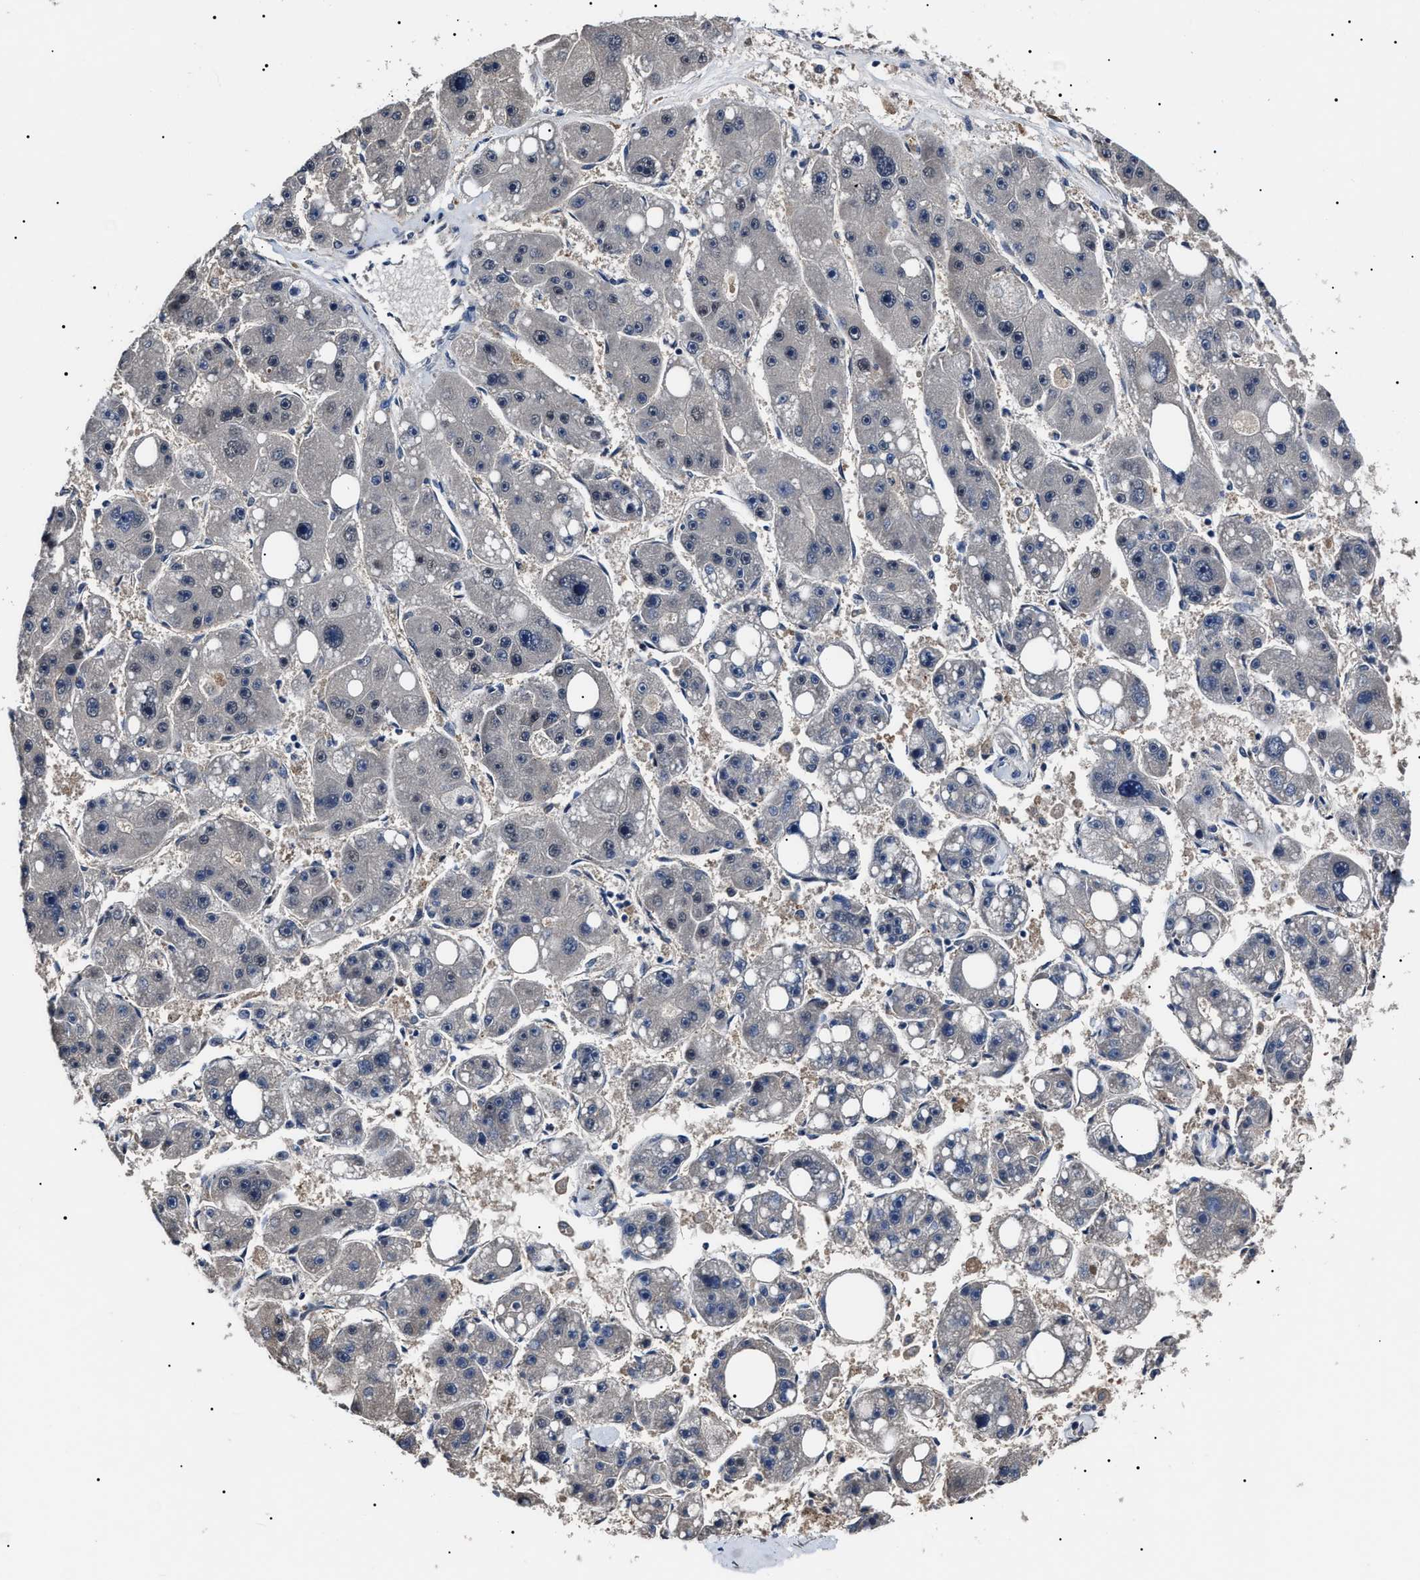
{"staining": {"intensity": "negative", "quantity": "none", "location": "none"}, "tissue": "liver cancer", "cell_type": "Tumor cells", "image_type": "cancer", "snomed": [{"axis": "morphology", "description": "Carcinoma, Hepatocellular, NOS"}, {"axis": "topography", "description": "Liver"}], "caption": "Immunohistochemistry of human liver cancer (hepatocellular carcinoma) demonstrates no expression in tumor cells.", "gene": "IFT81", "patient": {"sex": "female", "age": 61}}